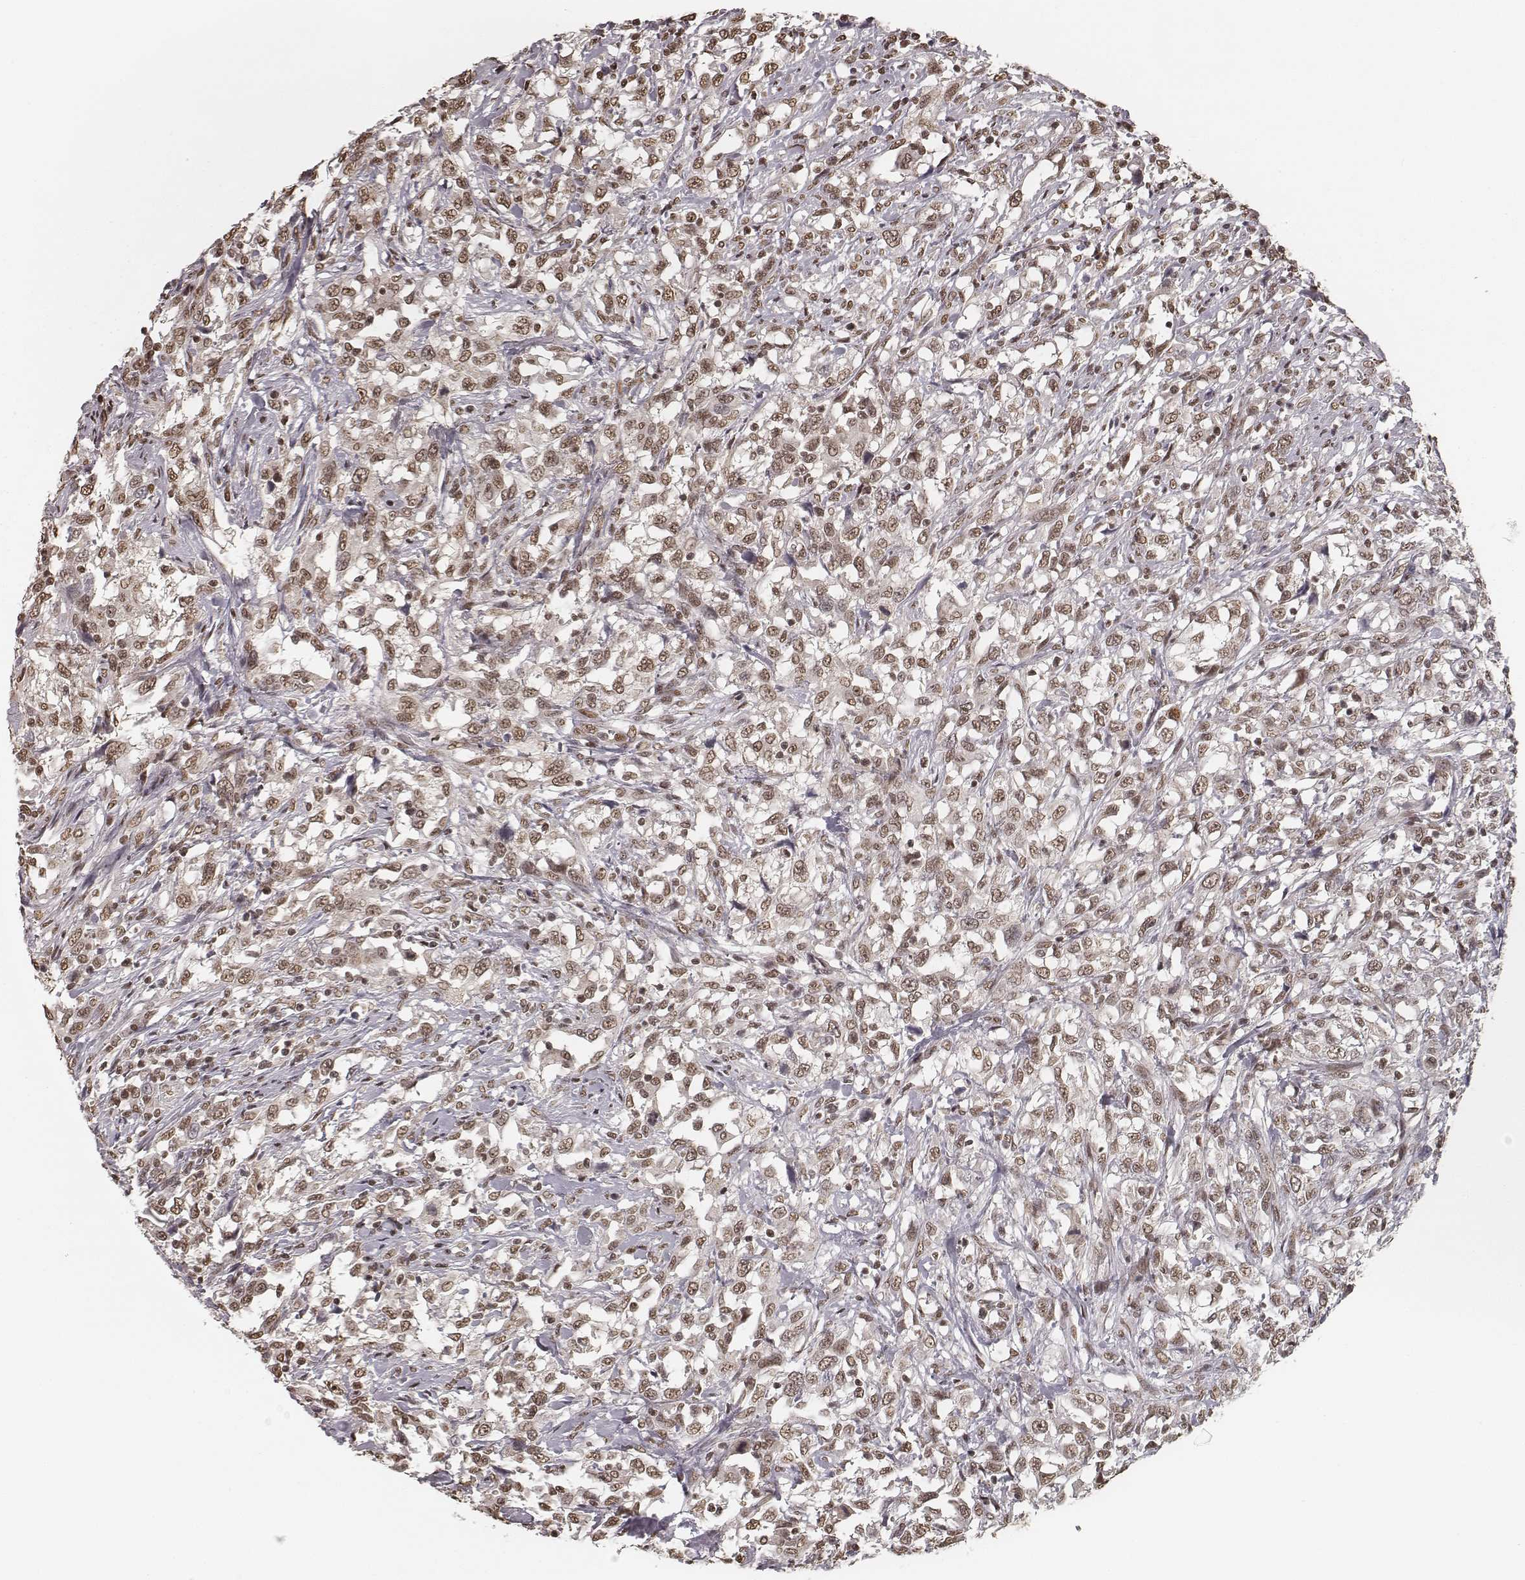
{"staining": {"intensity": "moderate", "quantity": ">75%", "location": "nuclear"}, "tissue": "urothelial cancer", "cell_type": "Tumor cells", "image_type": "cancer", "snomed": [{"axis": "morphology", "description": "Urothelial carcinoma, NOS"}, {"axis": "morphology", "description": "Urothelial carcinoma, High grade"}, {"axis": "topography", "description": "Urinary bladder"}], "caption": "There is medium levels of moderate nuclear positivity in tumor cells of transitional cell carcinoma, as demonstrated by immunohistochemical staining (brown color).", "gene": "HMGA2", "patient": {"sex": "female", "age": 64}}